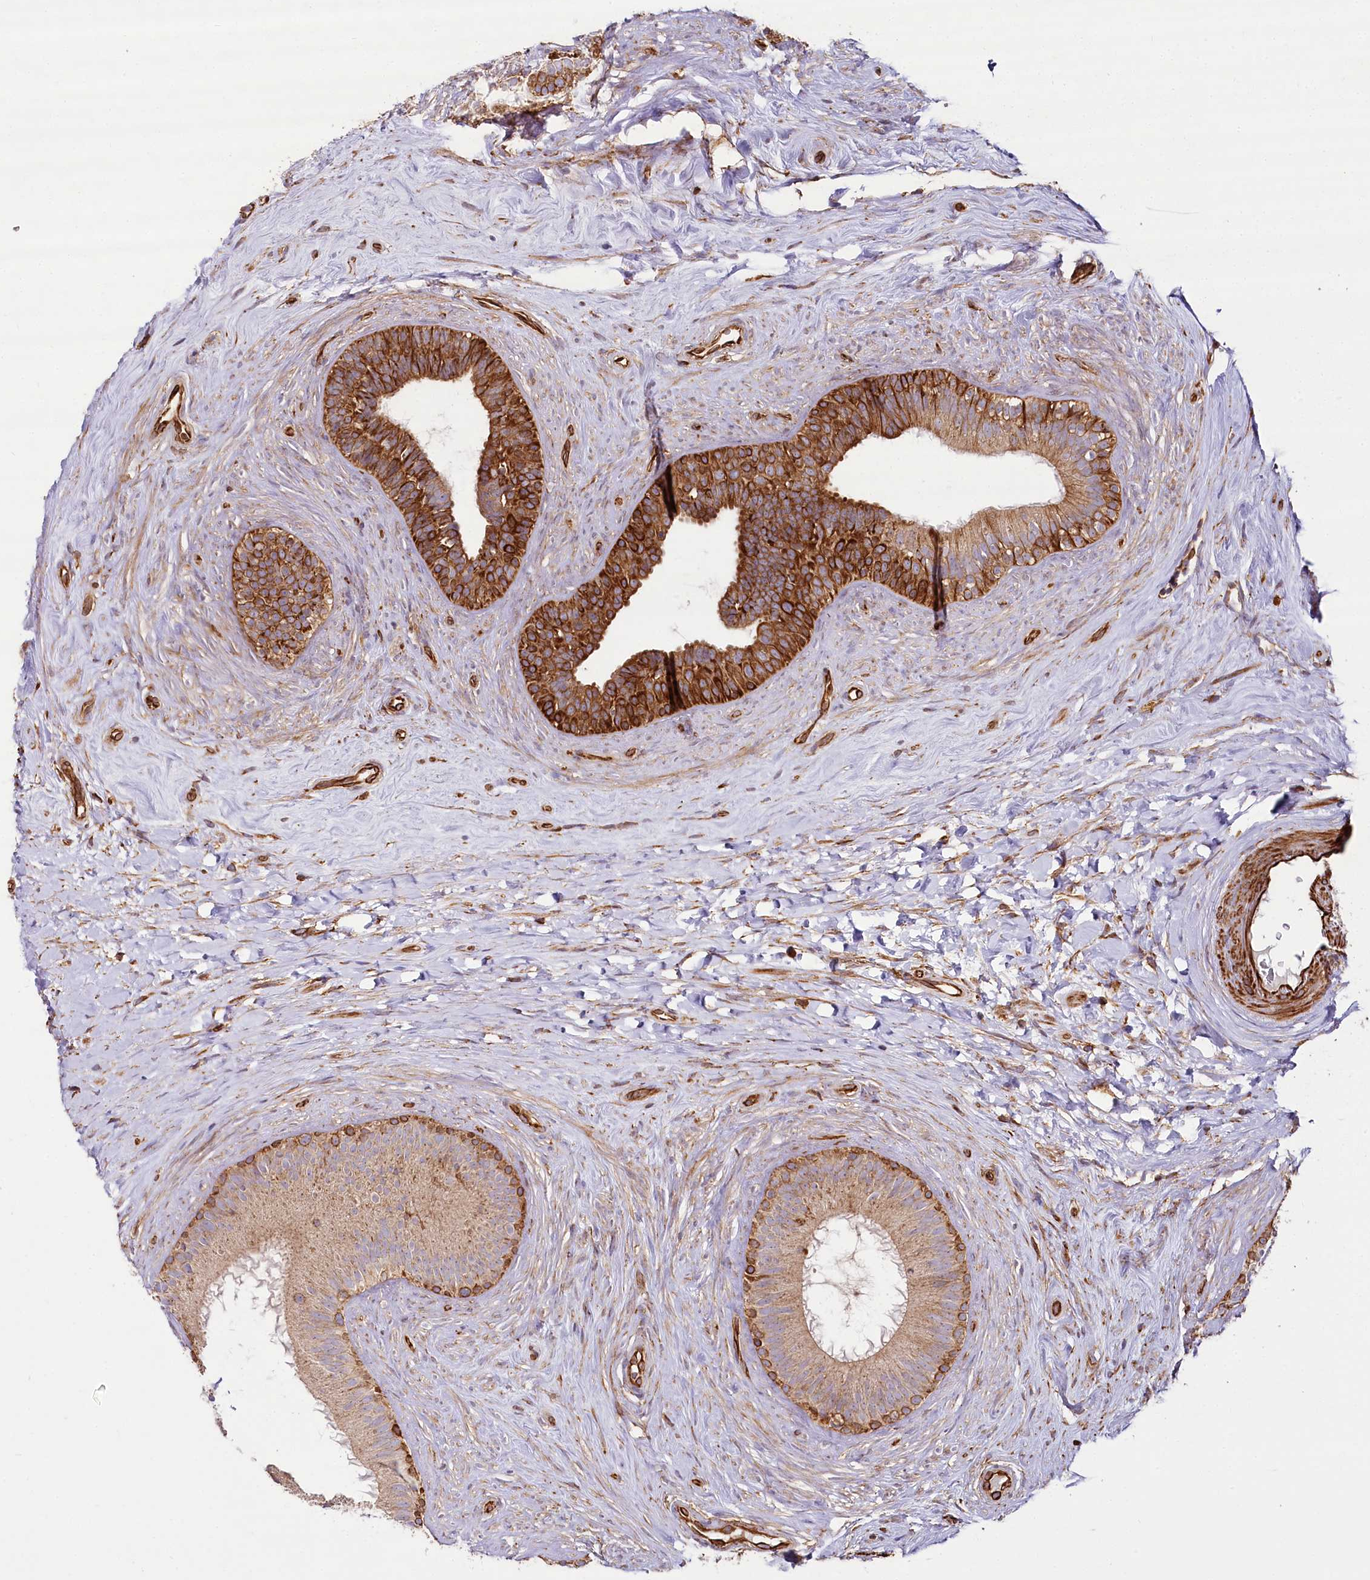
{"staining": {"intensity": "strong", "quantity": "25%-75%", "location": "cytoplasmic/membranous"}, "tissue": "epididymis", "cell_type": "Glandular cells", "image_type": "normal", "snomed": [{"axis": "morphology", "description": "Normal tissue, NOS"}, {"axis": "topography", "description": "Epididymis"}], "caption": "DAB (3,3'-diaminobenzidine) immunohistochemical staining of normal epididymis displays strong cytoplasmic/membranous protein staining in about 25%-75% of glandular cells. The protein of interest is shown in brown color, while the nuclei are stained blue.", "gene": "THUMPD3", "patient": {"sex": "male", "age": 84}}